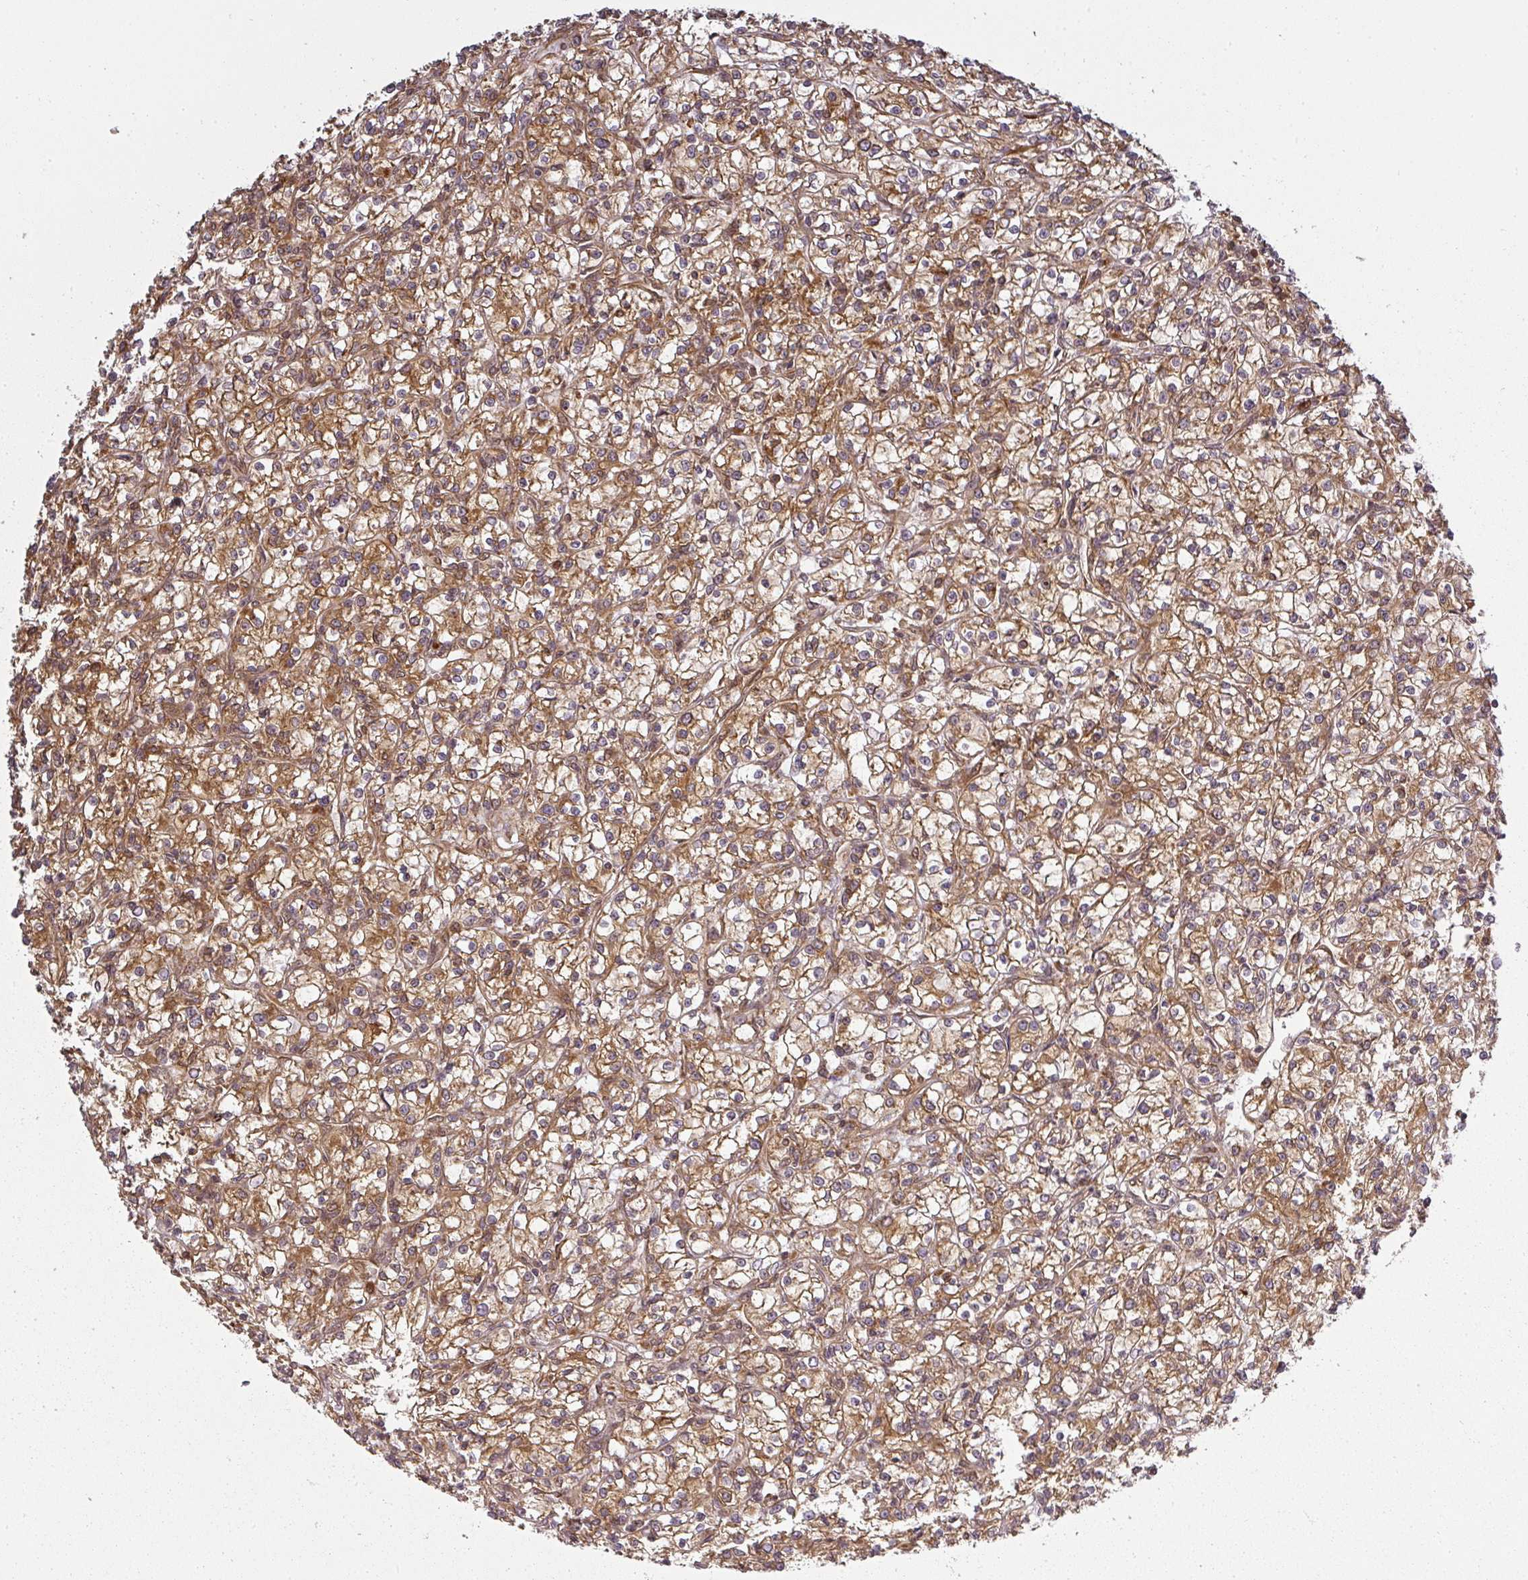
{"staining": {"intensity": "moderate", "quantity": ">75%", "location": "cytoplasmic/membranous"}, "tissue": "renal cancer", "cell_type": "Tumor cells", "image_type": "cancer", "snomed": [{"axis": "morphology", "description": "Adenocarcinoma, NOS"}, {"axis": "topography", "description": "Kidney"}], "caption": "Brown immunohistochemical staining in adenocarcinoma (renal) displays moderate cytoplasmic/membranous positivity in approximately >75% of tumor cells.", "gene": "PPP6R3", "patient": {"sex": "female", "age": 59}}